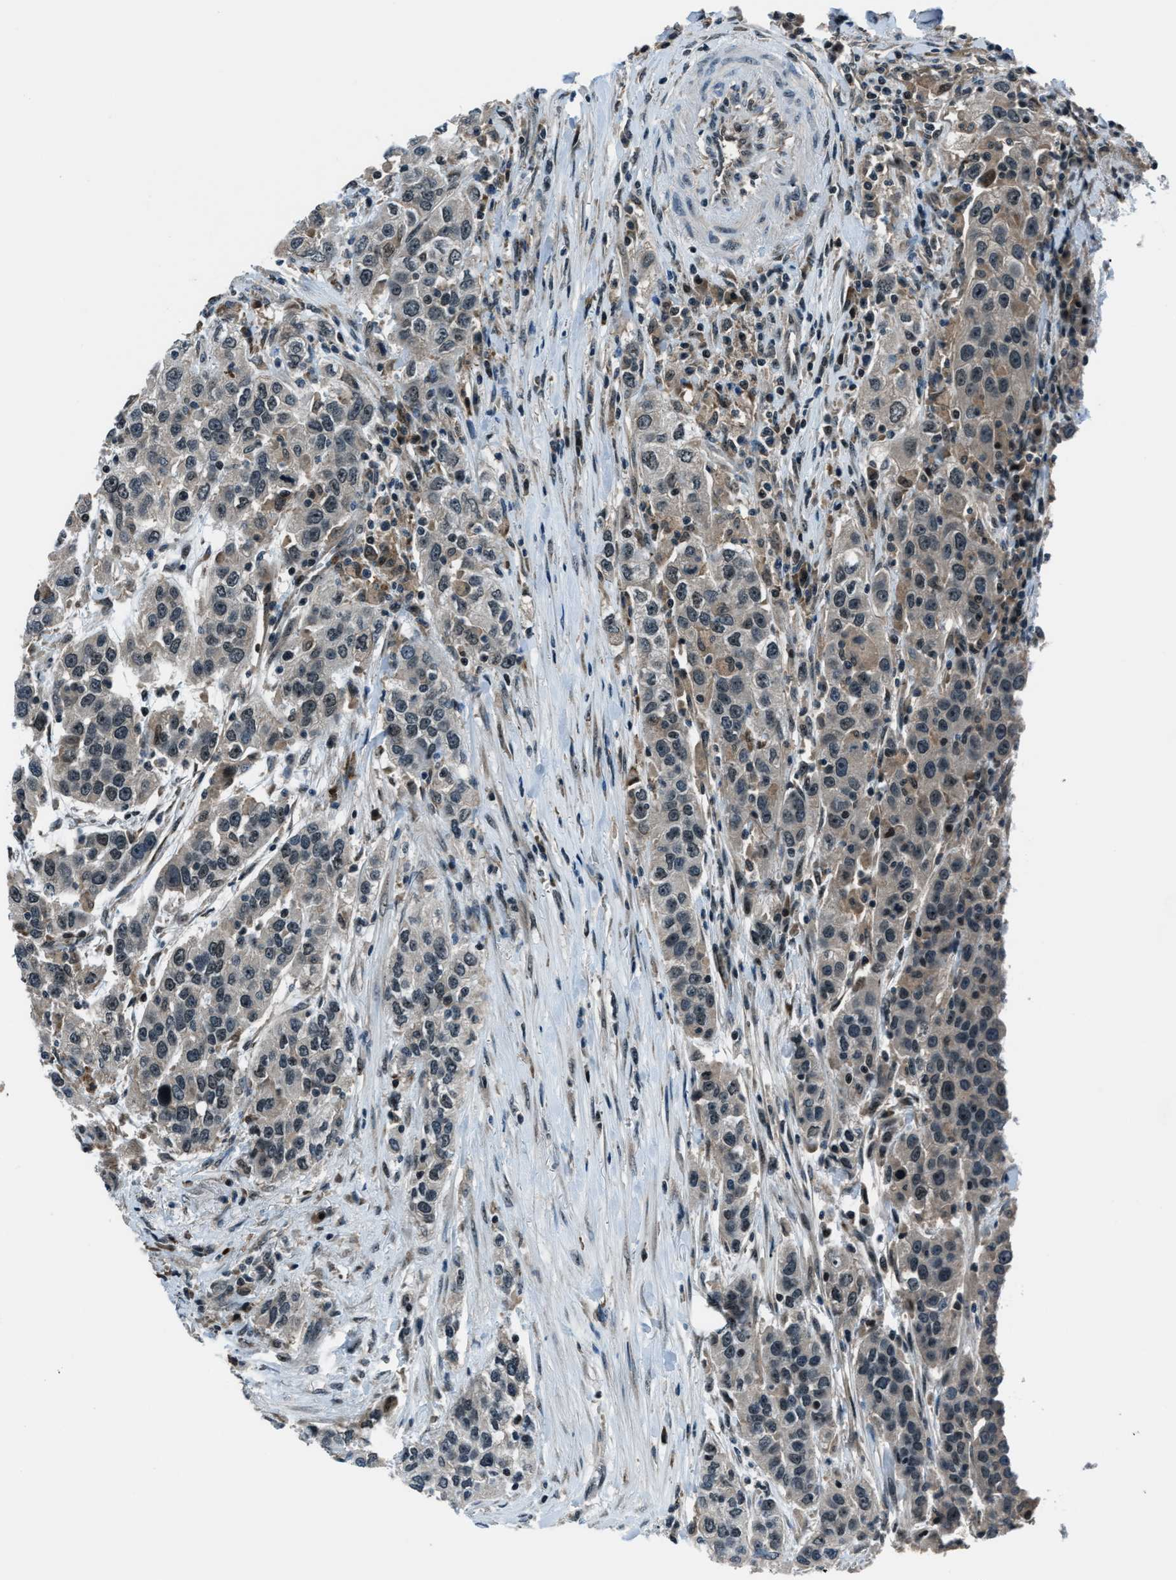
{"staining": {"intensity": "weak", "quantity": "<25%", "location": "cytoplasmic/membranous,nuclear"}, "tissue": "urothelial cancer", "cell_type": "Tumor cells", "image_type": "cancer", "snomed": [{"axis": "morphology", "description": "Urothelial carcinoma, High grade"}, {"axis": "topography", "description": "Urinary bladder"}], "caption": "Immunohistochemical staining of high-grade urothelial carcinoma displays no significant staining in tumor cells.", "gene": "ACTL9", "patient": {"sex": "female", "age": 80}}